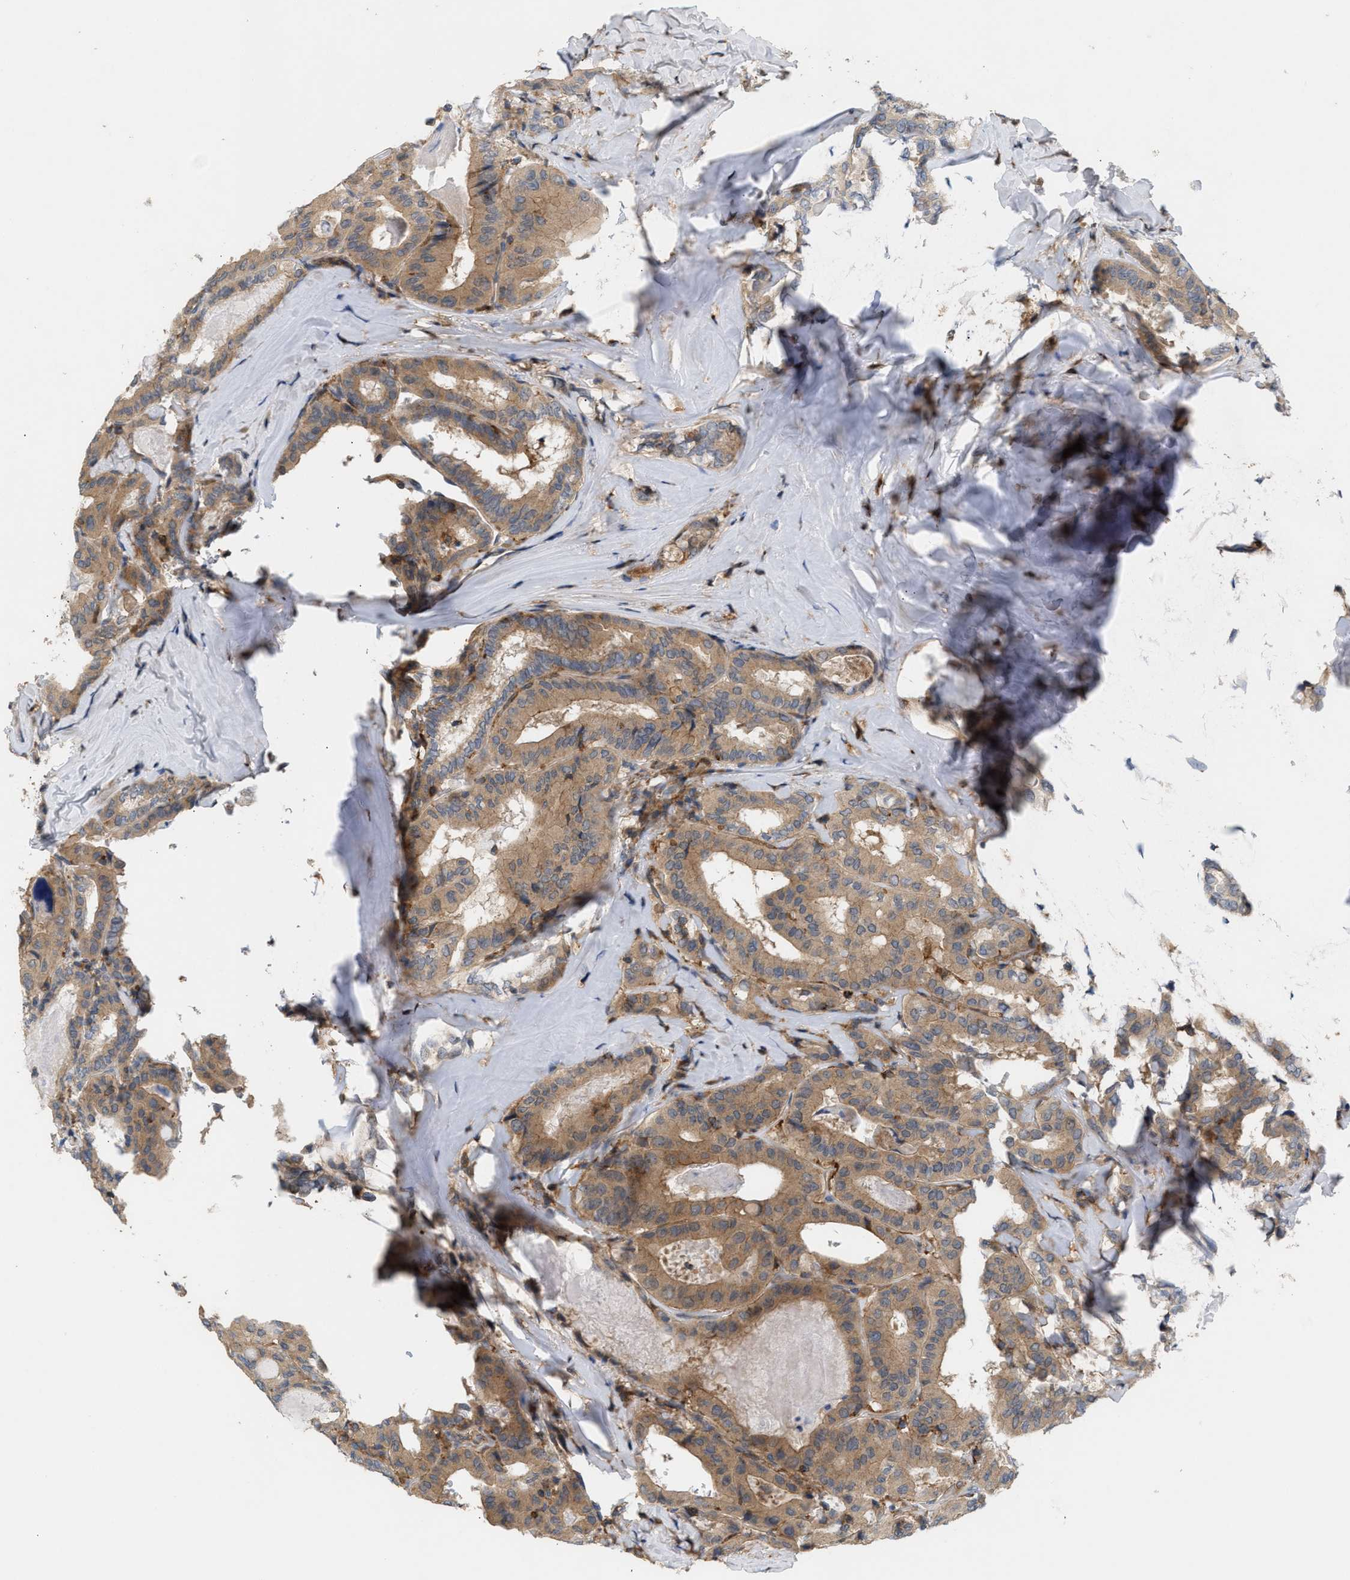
{"staining": {"intensity": "moderate", "quantity": ">75%", "location": "cytoplasmic/membranous"}, "tissue": "thyroid cancer", "cell_type": "Tumor cells", "image_type": "cancer", "snomed": [{"axis": "morphology", "description": "Papillary adenocarcinoma, NOS"}, {"axis": "topography", "description": "Thyroid gland"}], "caption": "Immunohistochemical staining of human papillary adenocarcinoma (thyroid) demonstrates moderate cytoplasmic/membranous protein staining in approximately >75% of tumor cells.", "gene": "DBNL", "patient": {"sex": "female", "age": 42}}